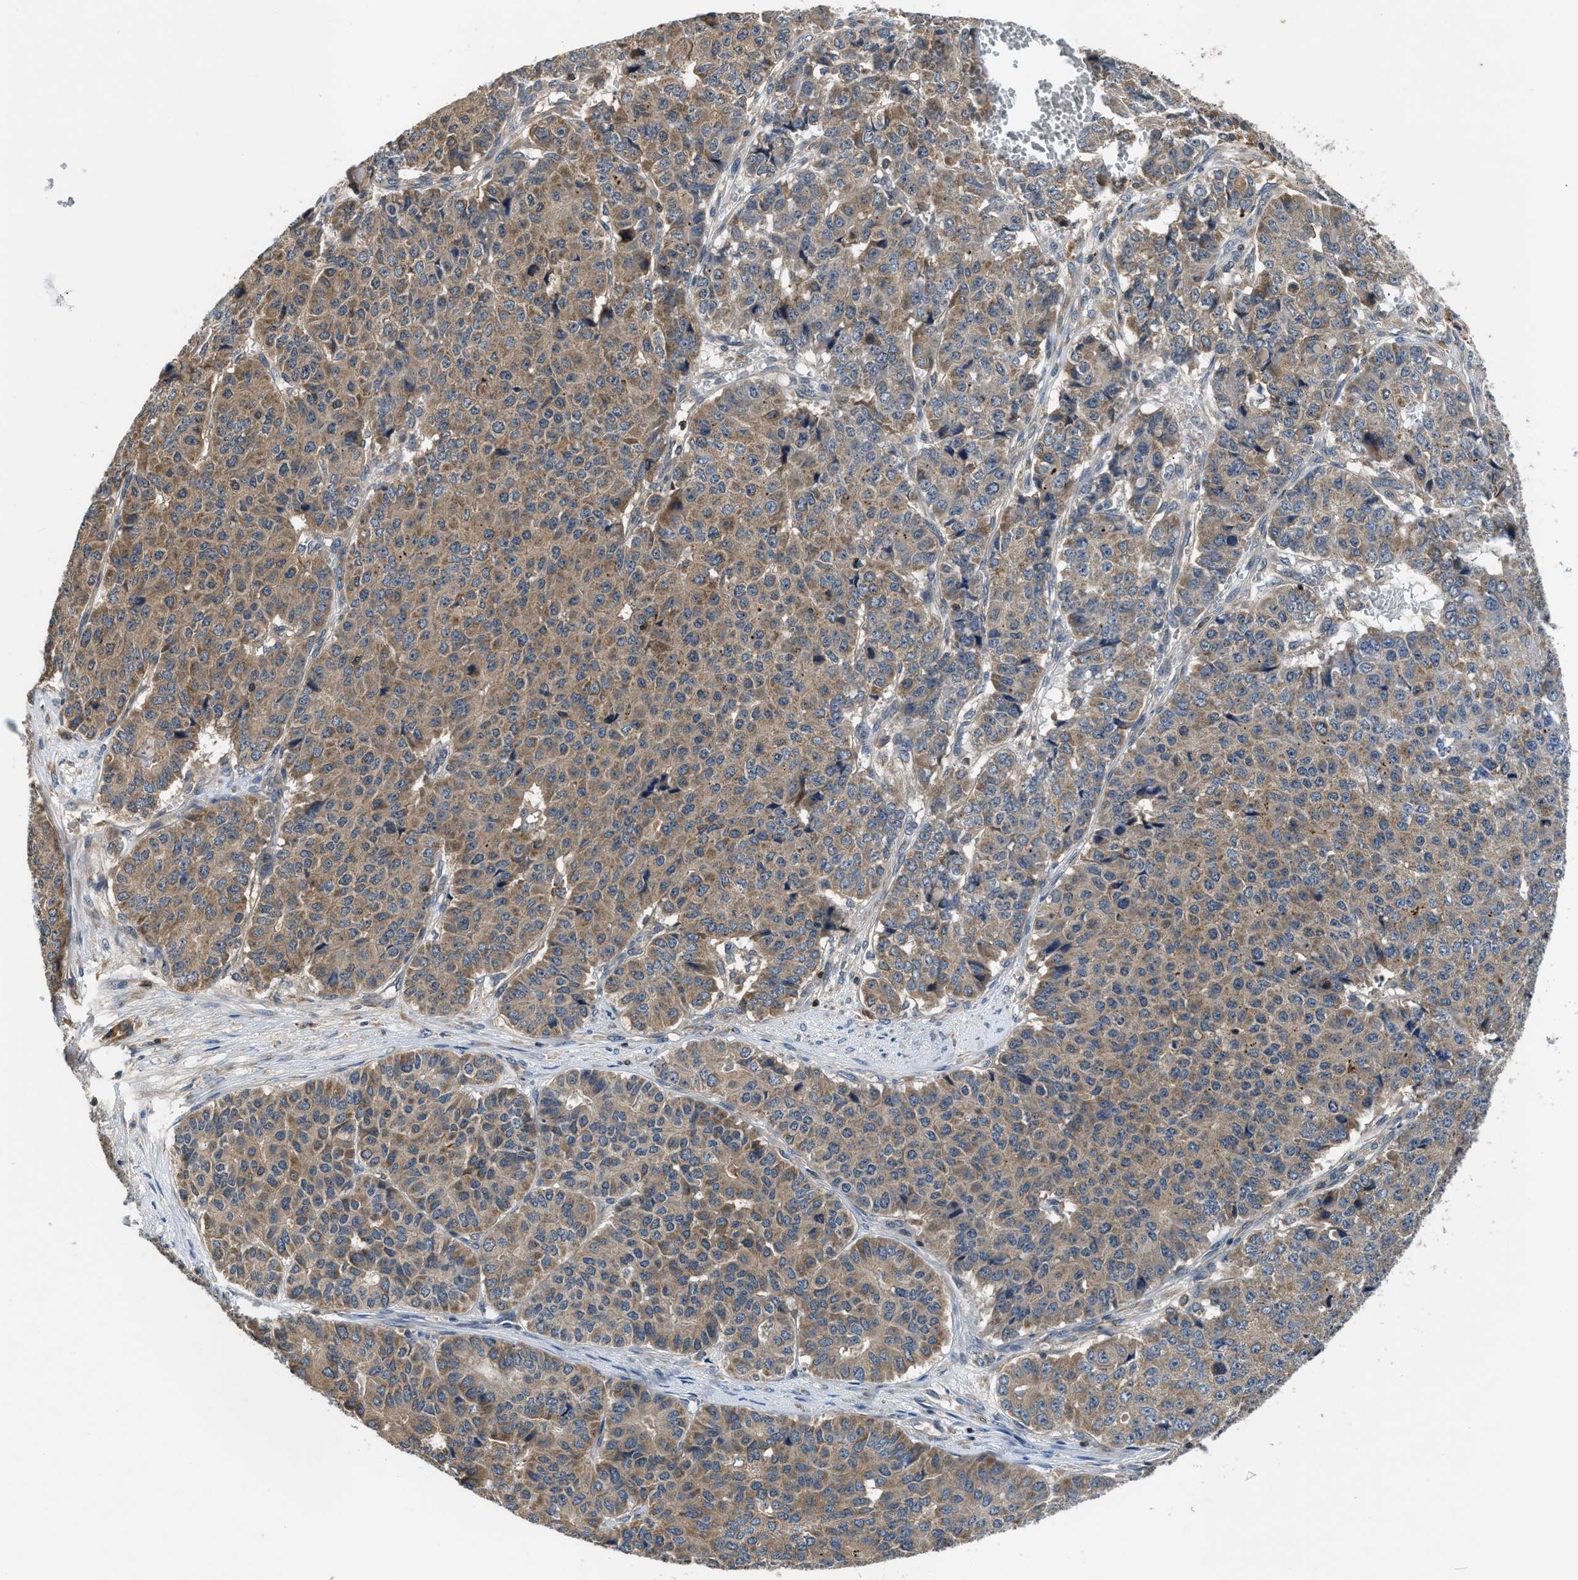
{"staining": {"intensity": "moderate", "quantity": ">75%", "location": "cytoplasmic/membranous"}, "tissue": "pancreatic cancer", "cell_type": "Tumor cells", "image_type": "cancer", "snomed": [{"axis": "morphology", "description": "Adenocarcinoma, NOS"}, {"axis": "topography", "description": "Pancreas"}], "caption": "A medium amount of moderate cytoplasmic/membranous staining is identified in approximately >75% of tumor cells in pancreatic adenocarcinoma tissue.", "gene": "PAFAH2", "patient": {"sex": "male", "age": 50}}